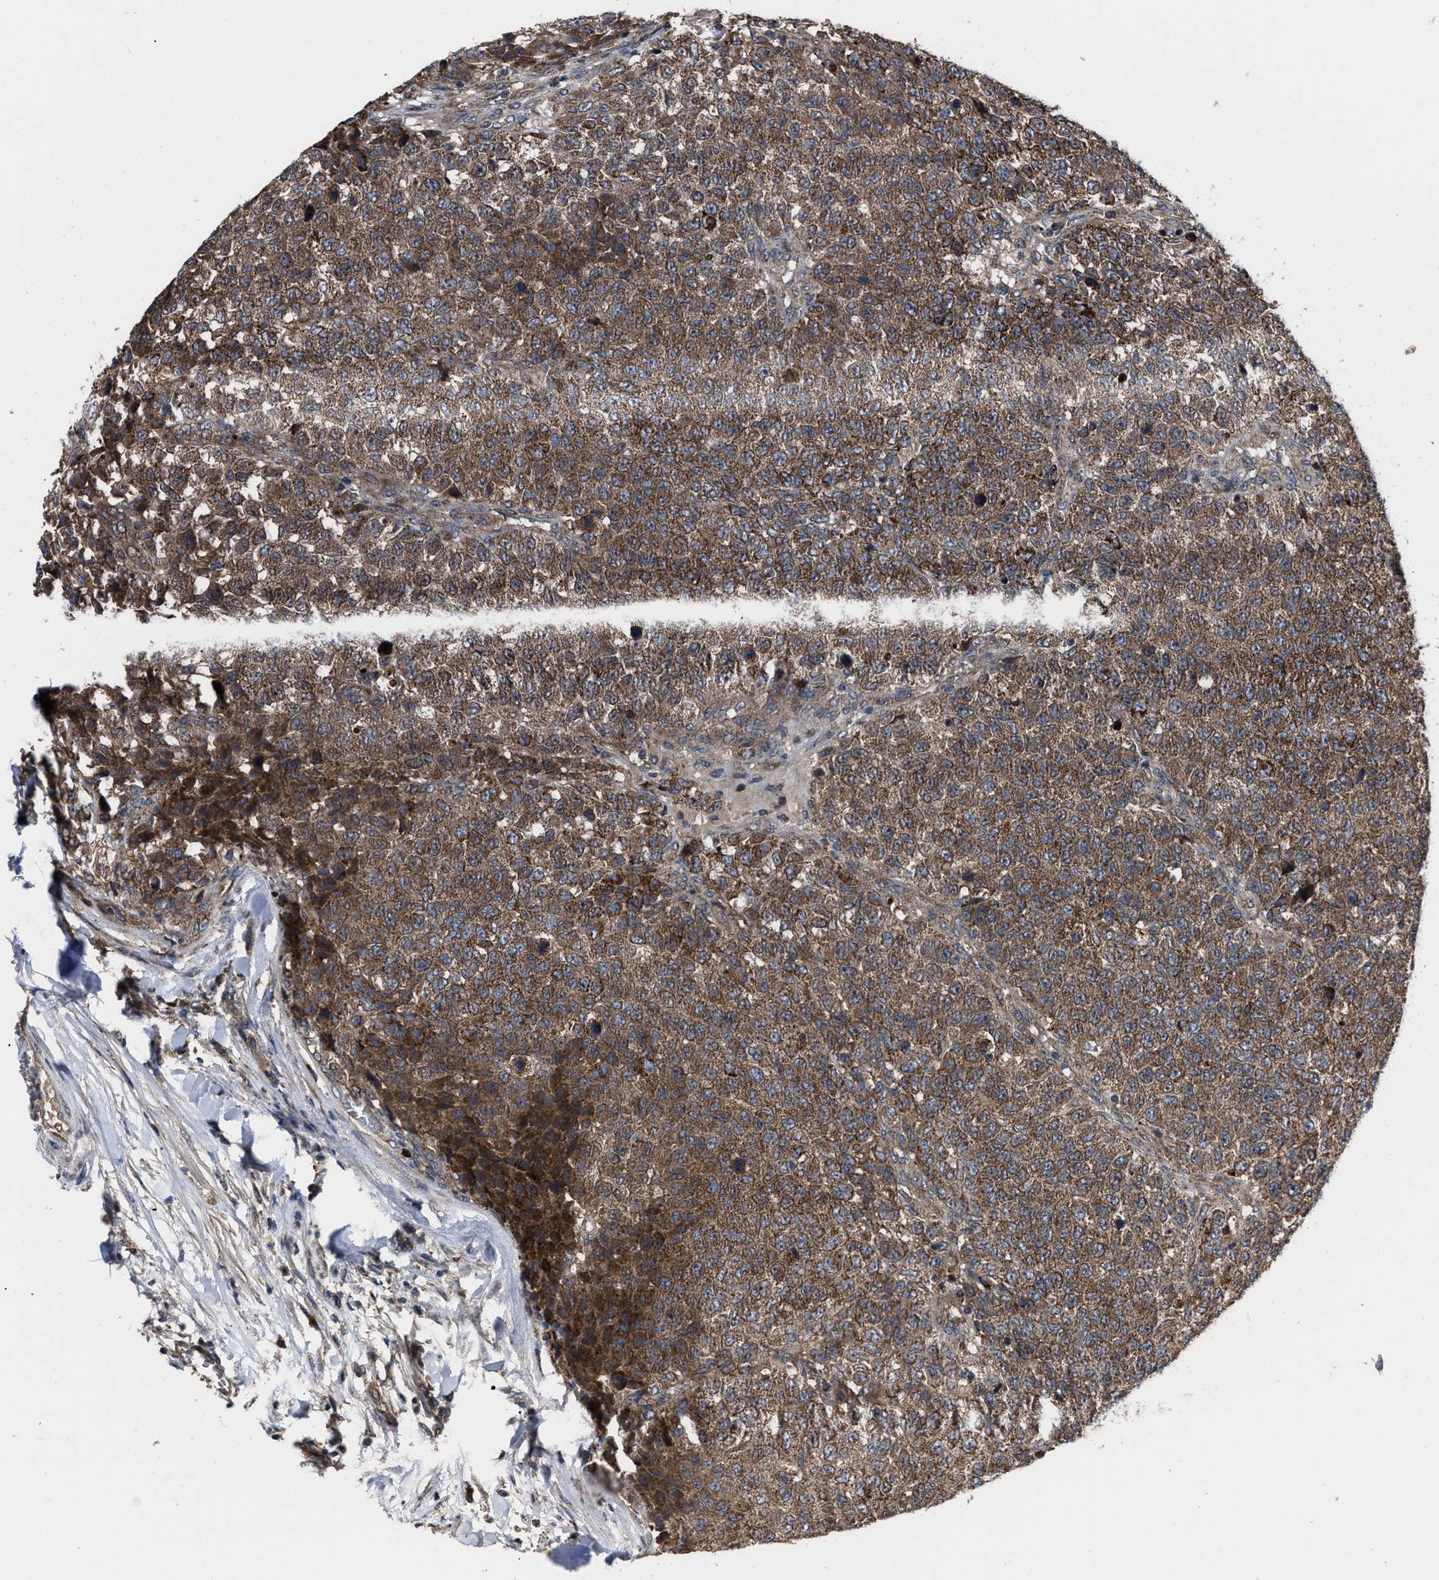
{"staining": {"intensity": "moderate", "quantity": ">75%", "location": "cytoplasmic/membranous"}, "tissue": "testis cancer", "cell_type": "Tumor cells", "image_type": "cancer", "snomed": [{"axis": "morphology", "description": "Seminoma, NOS"}, {"axis": "topography", "description": "Testis"}], "caption": "Testis seminoma stained with a brown dye reveals moderate cytoplasmic/membranous positive staining in approximately >75% of tumor cells.", "gene": "PASK", "patient": {"sex": "male", "age": 59}}